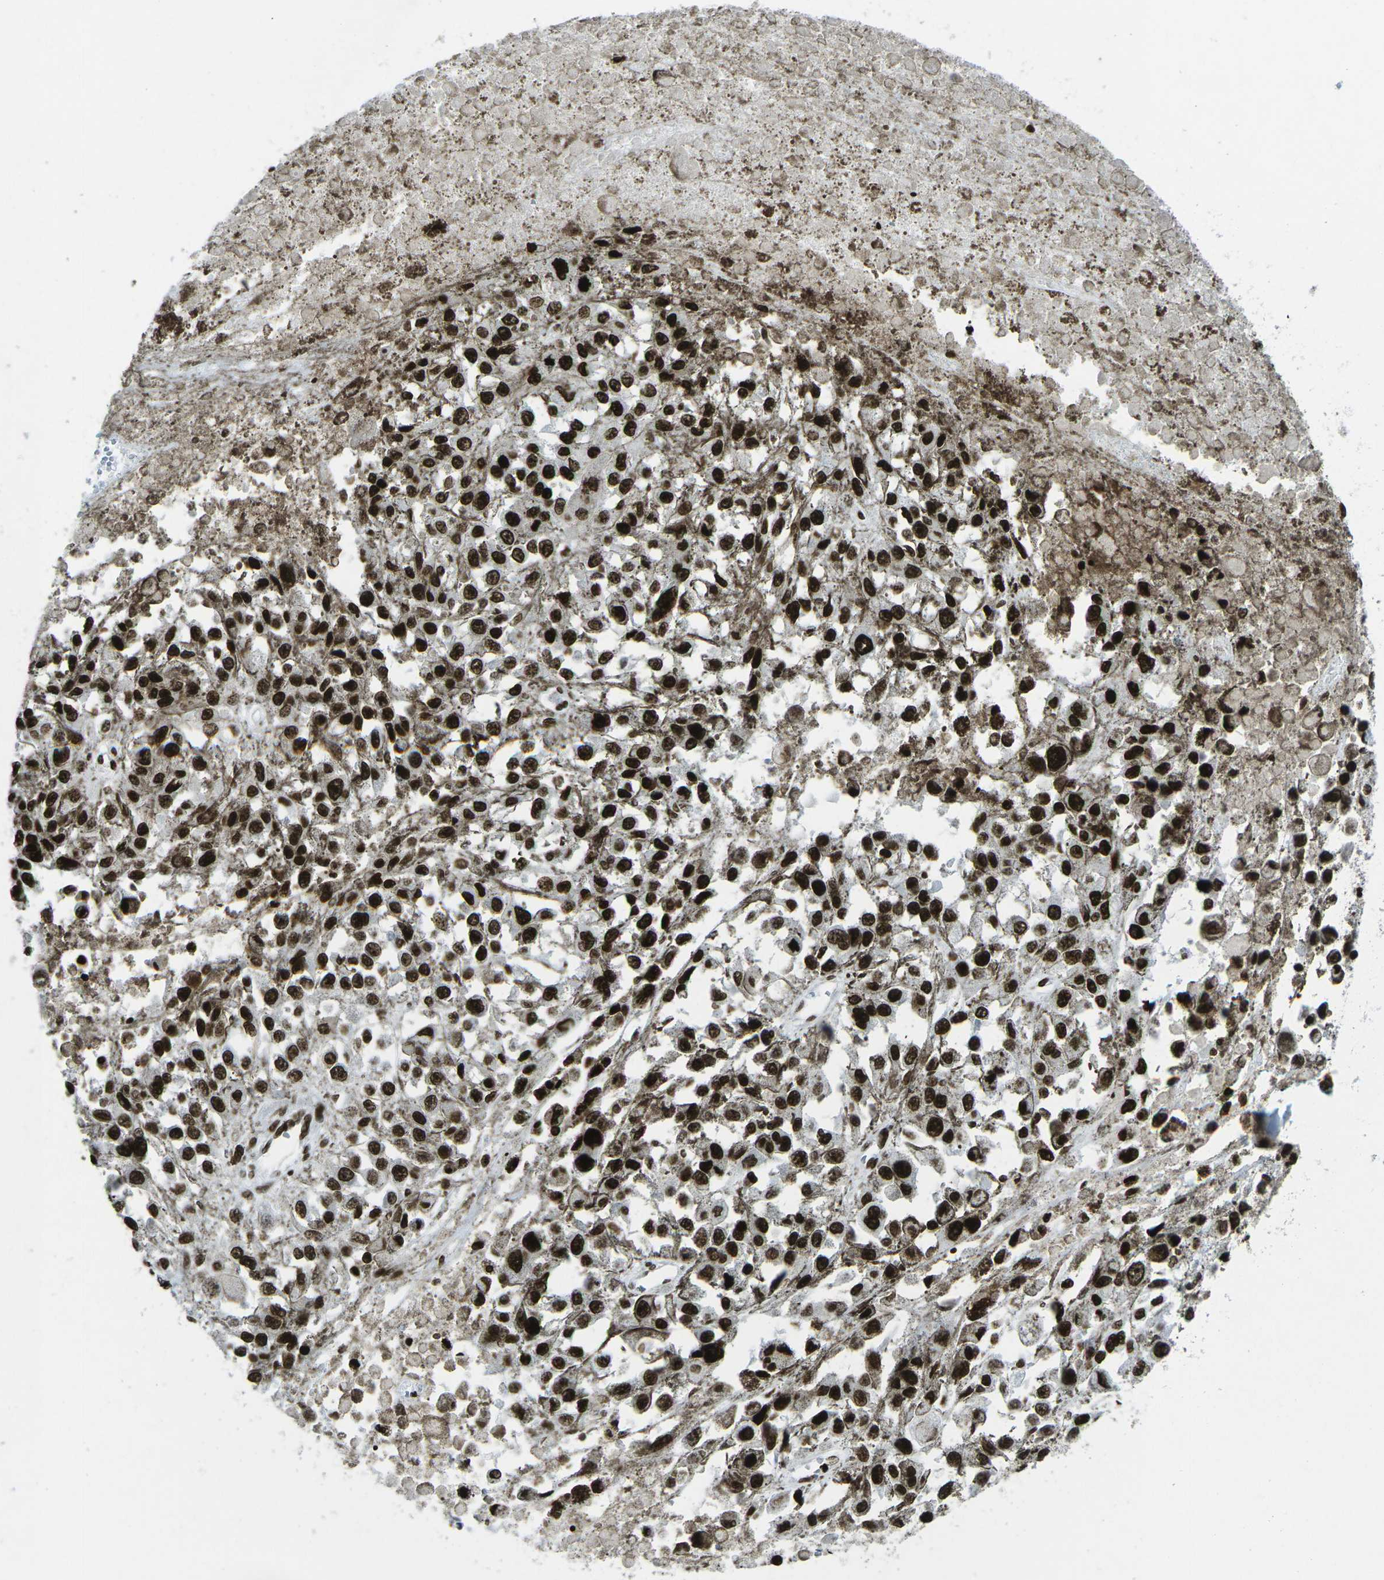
{"staining": {"intensity": "strong", "quantity": ">75%", "location": "nuclear"}, "tissue": "melanoma", "cell_type": "Tumor cells", "image_type": "cancer", "snomed": [{"axis": "morphology", "description": "Malignant melanoma, Metastatic site"}, {"axis": "topography", "description": "Lymph node"}], "caption": "This photomicrograph exhibits immunohistochemistry staining of malignant melanoma (metastatic site), with high strong nuclear staining in about >75% of tumor cells.", "gene": "EME1", "patient": {"sex": "male", "age": 59}}